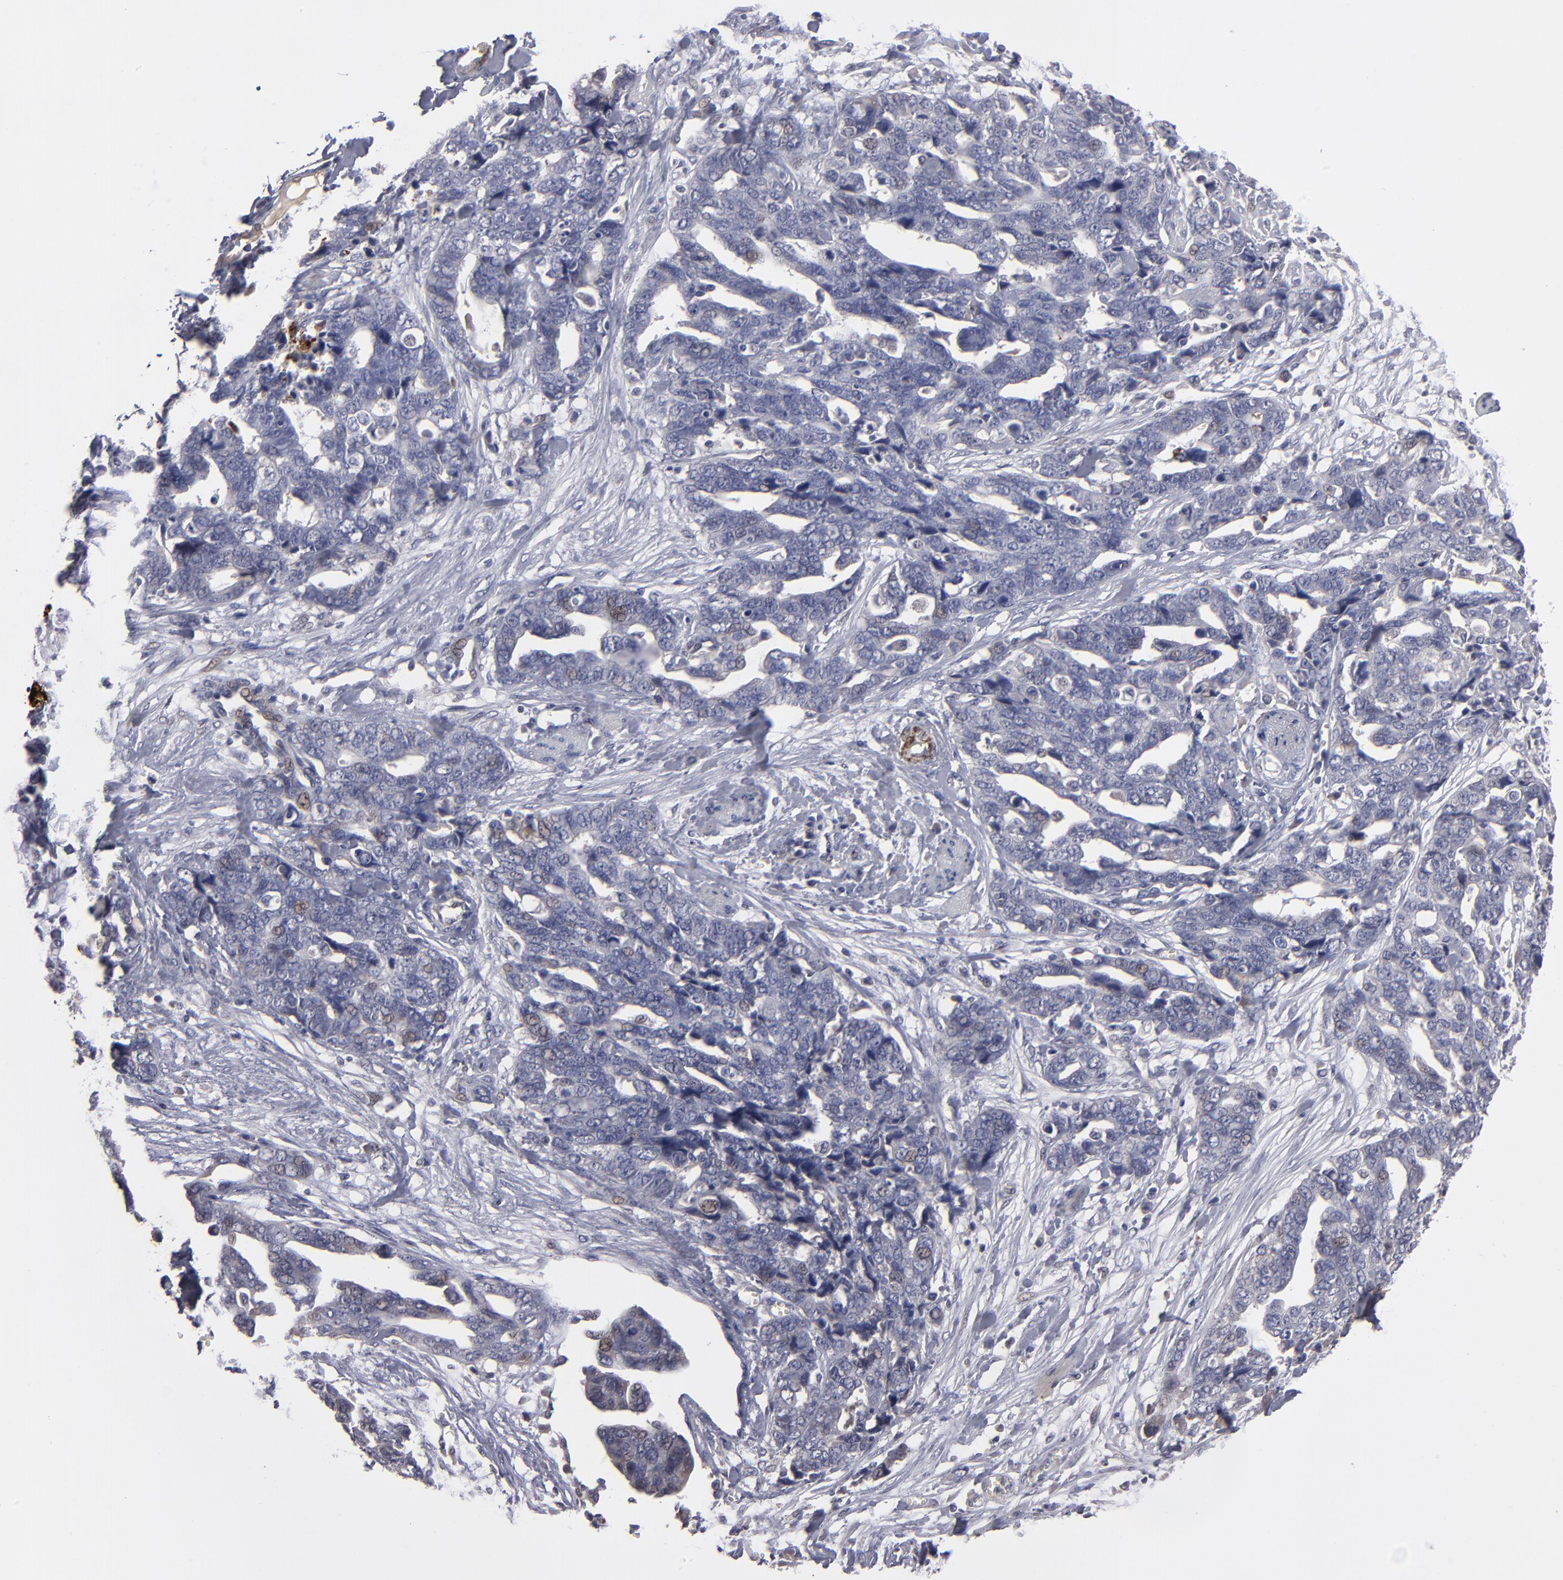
{"staining": {"intensity": "negative", "quantity": "none", "location": "none"}, "tissue": "ovarian cancer", "cell_type": "Tumor cells", "image_type": "cancer", "snomed": [{"axis": "morphology", "description": "Normal tissue, NOS"}, {"axis": "morphology", "description": "Cystadenocarcinoma, serous, NOS"}, {"axis": "topography", "description": "Fallopian tube"}, {"axis": "topography", "description": "Ovary"}], "caption": "An image of ovarian cancer stained for a protein demonstrates no brown staining in tumor cells. (DAB (3,3'-diaminobenzidine) IHC, high magnification).", "gene": "GPM6B", "patient": {"sex": "female", "age": 56}}